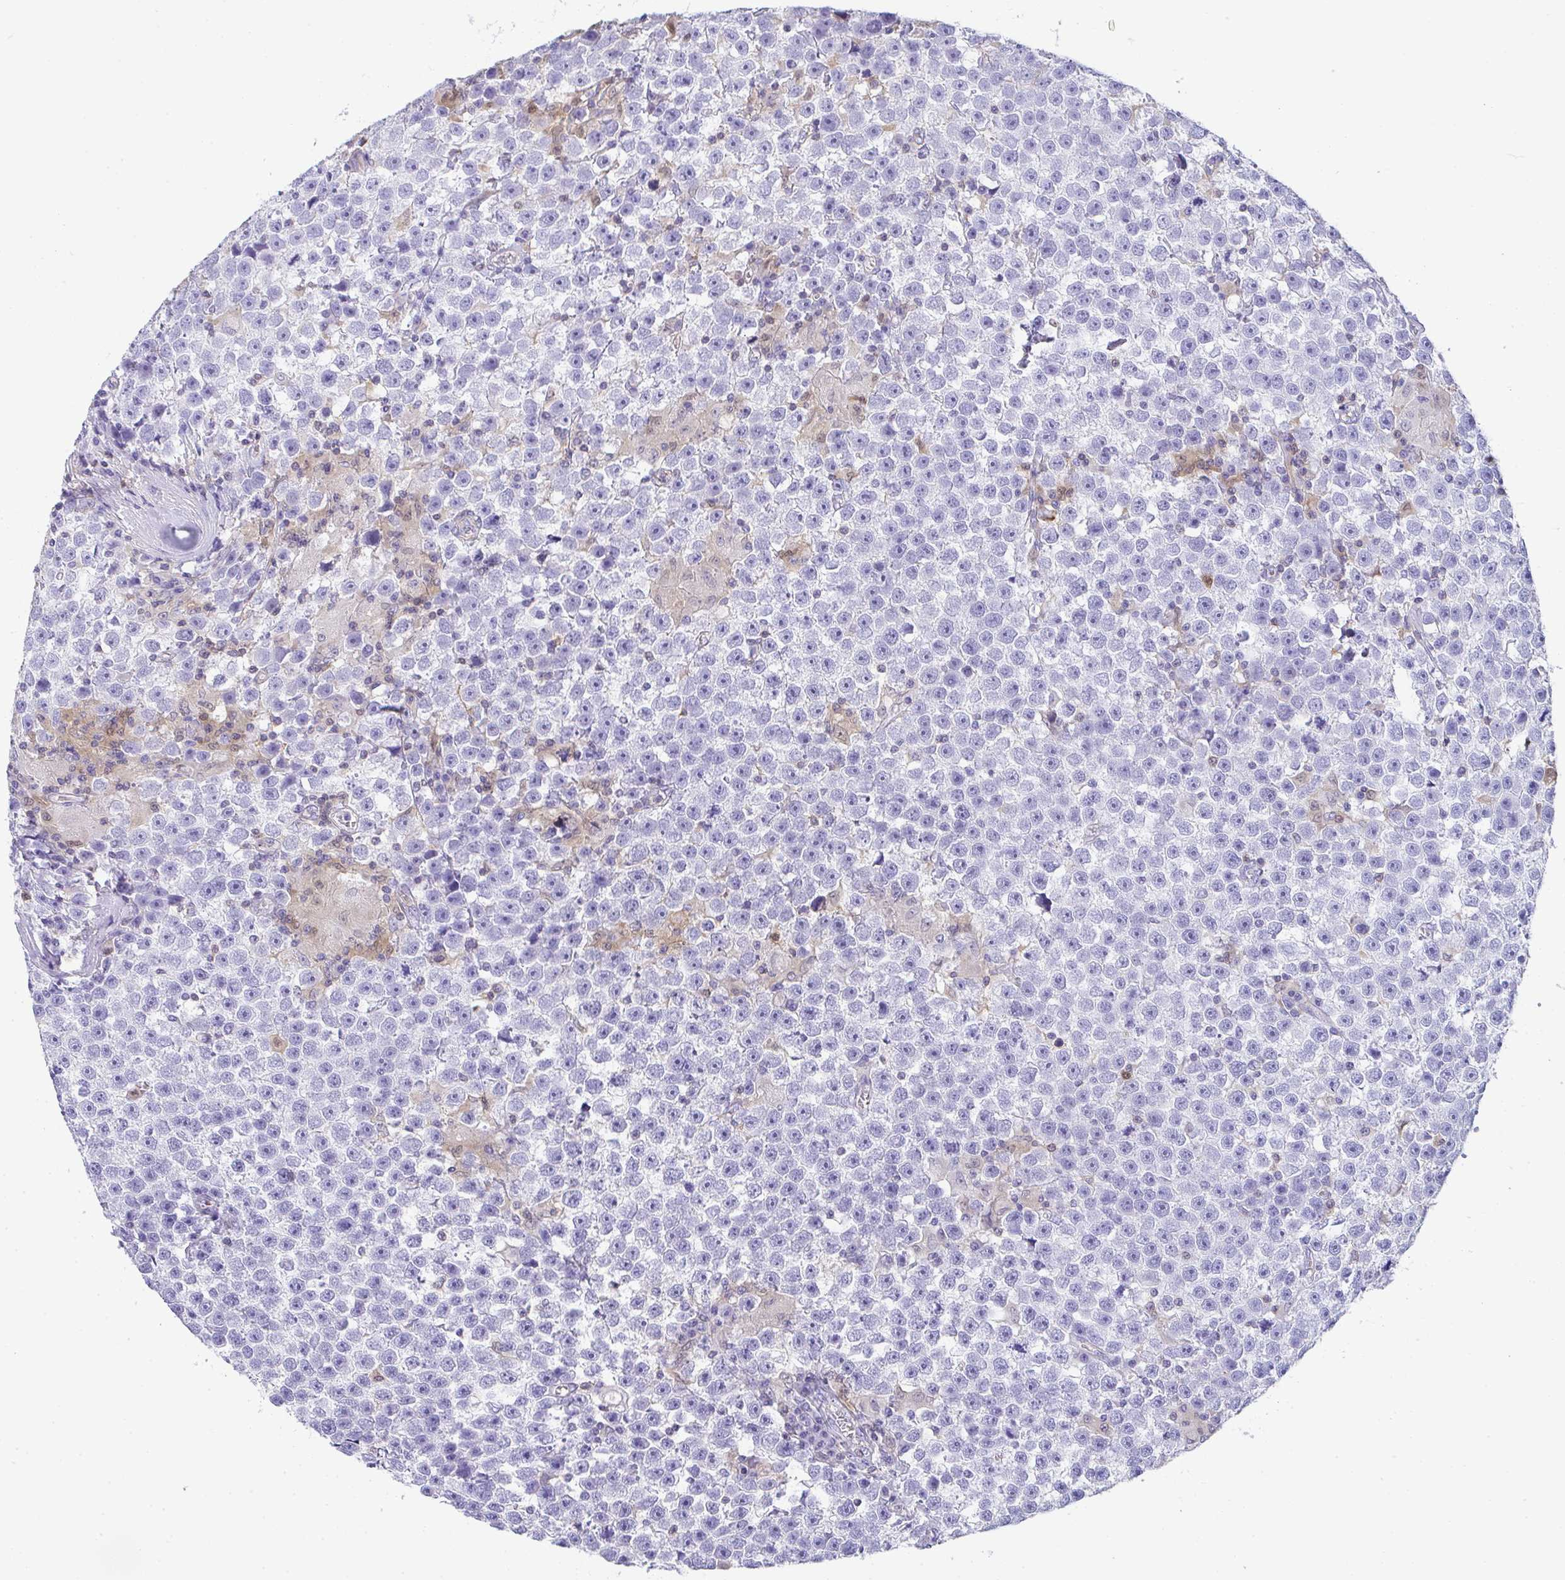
{"staining": {"intensity": "negative", "quantity": "none", "location": "none"}, "tissue": "testis cancer", "cell_type": "Tumor cells", "image_type": "cancer", "snomed": [{"axis": "morphology", "description": "Seminoma, NOS"}, {"axis": "topography", "description": "Testis"}], "caption": "Tumor cells are negative for protein expression in human seminoma (testis). (Stains: DAB immunohistochemistry (IHC) with hematoxylin counter stain, Microscopy: brightfield microscopy at high magnification).", "gene": "TNFAIP8", "patient": {"sex": "male", "age": 31}}